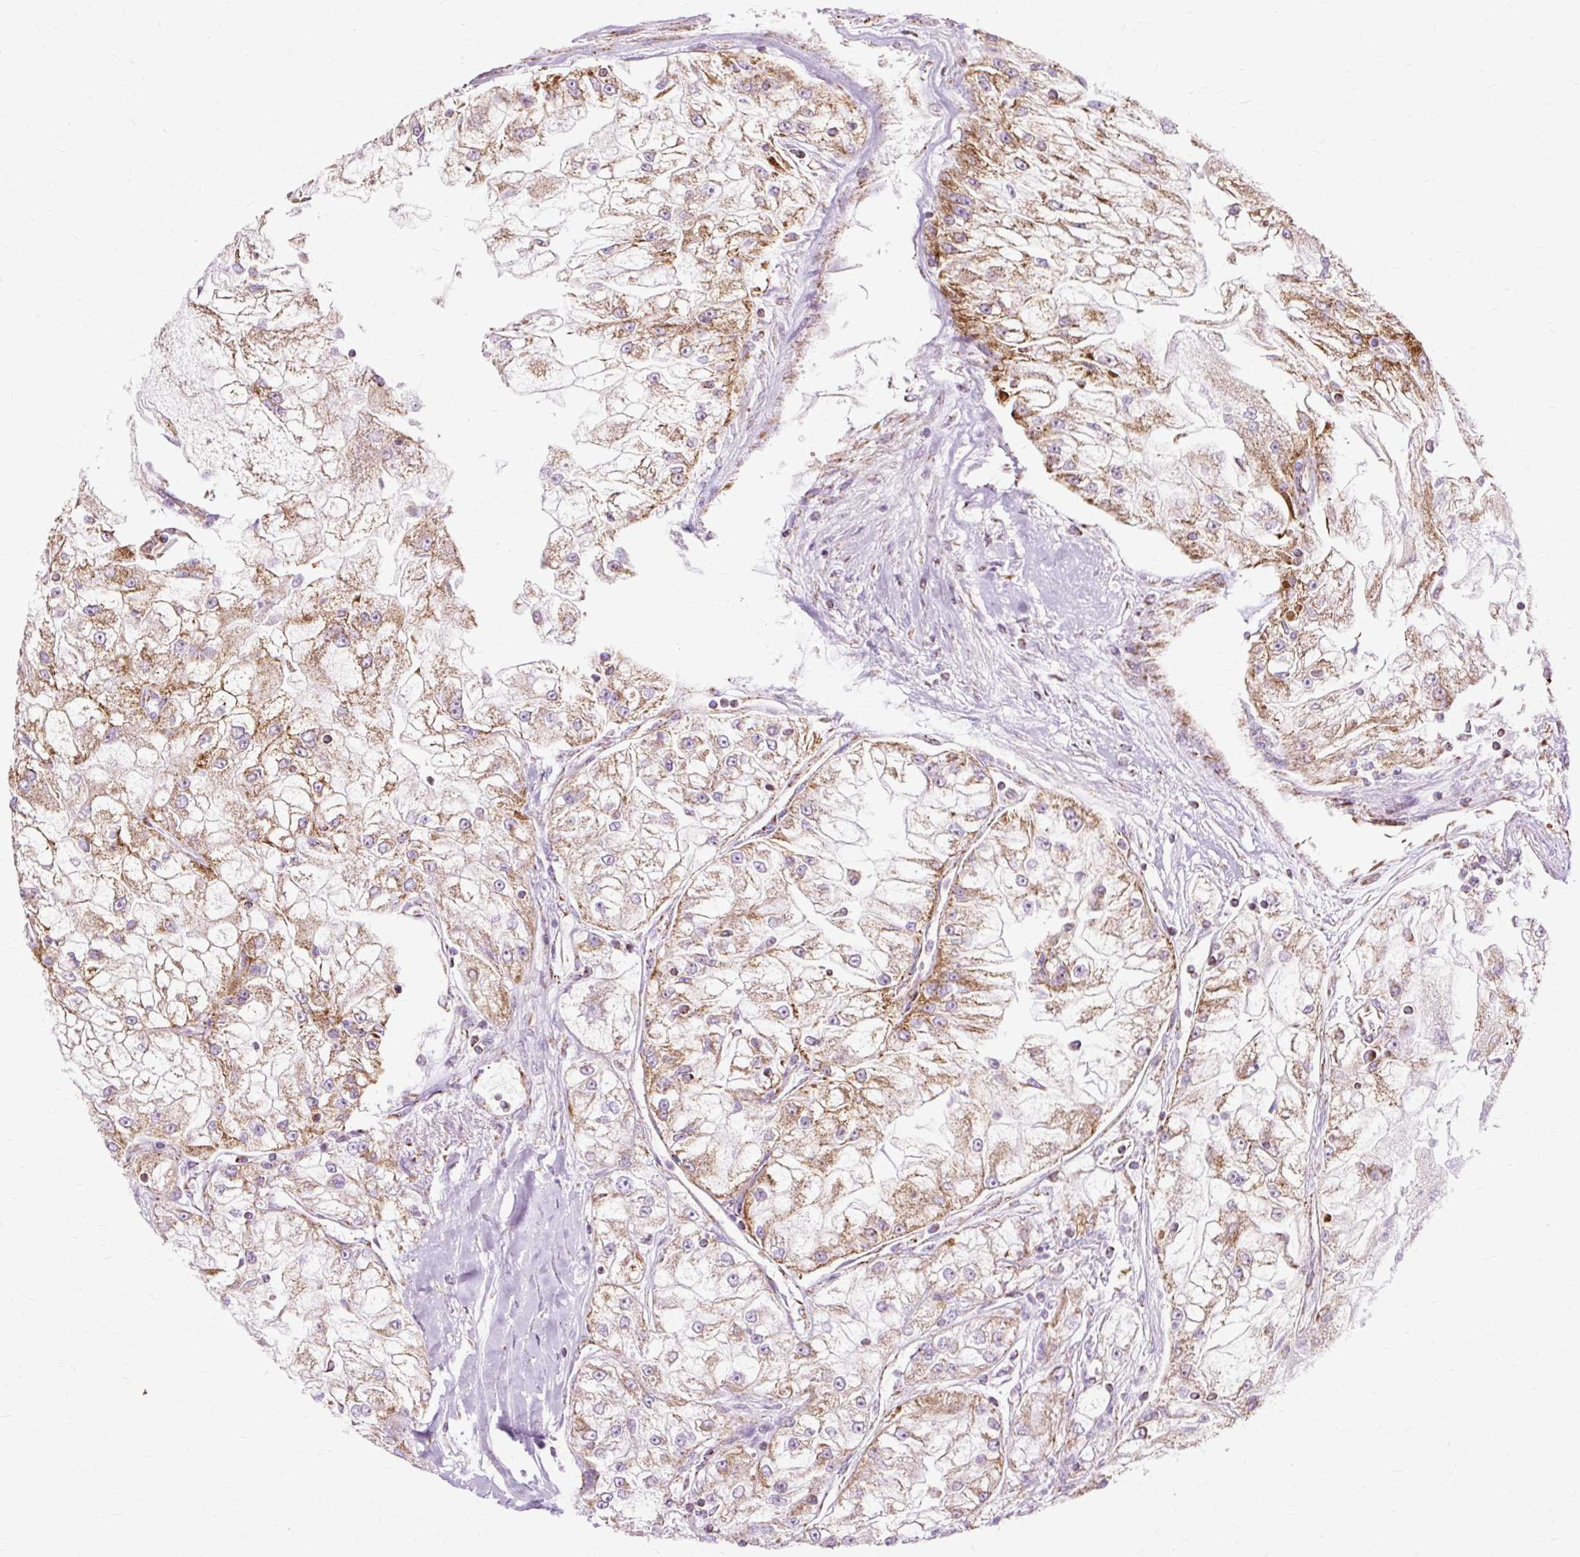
{"staining": {"intensity": "moderate", "quantity": "25%-75%", "location": "cytoplasmic/membranous"}, "tissue": "renal cancer", "cell_type": "Tumor cells", "image_type": "cancer", "snomed": [{"axis": "morphology", "description": "Adenocarcinoma, NOS"}, {"axis": "topography", "description": "Kidney"}], "caption": "IHC photomicrograph of neoplastic tissue: human renal cancer stained using immunohistochemistry reveals medium levels of moderate protein expression localized specifically in the cytoplasmic/membranous of tumor cells, appearing as a cytoplasmic/membranous brown color.", "gene": "DLAT", "patient": {"sex": "female", "age": 72}}